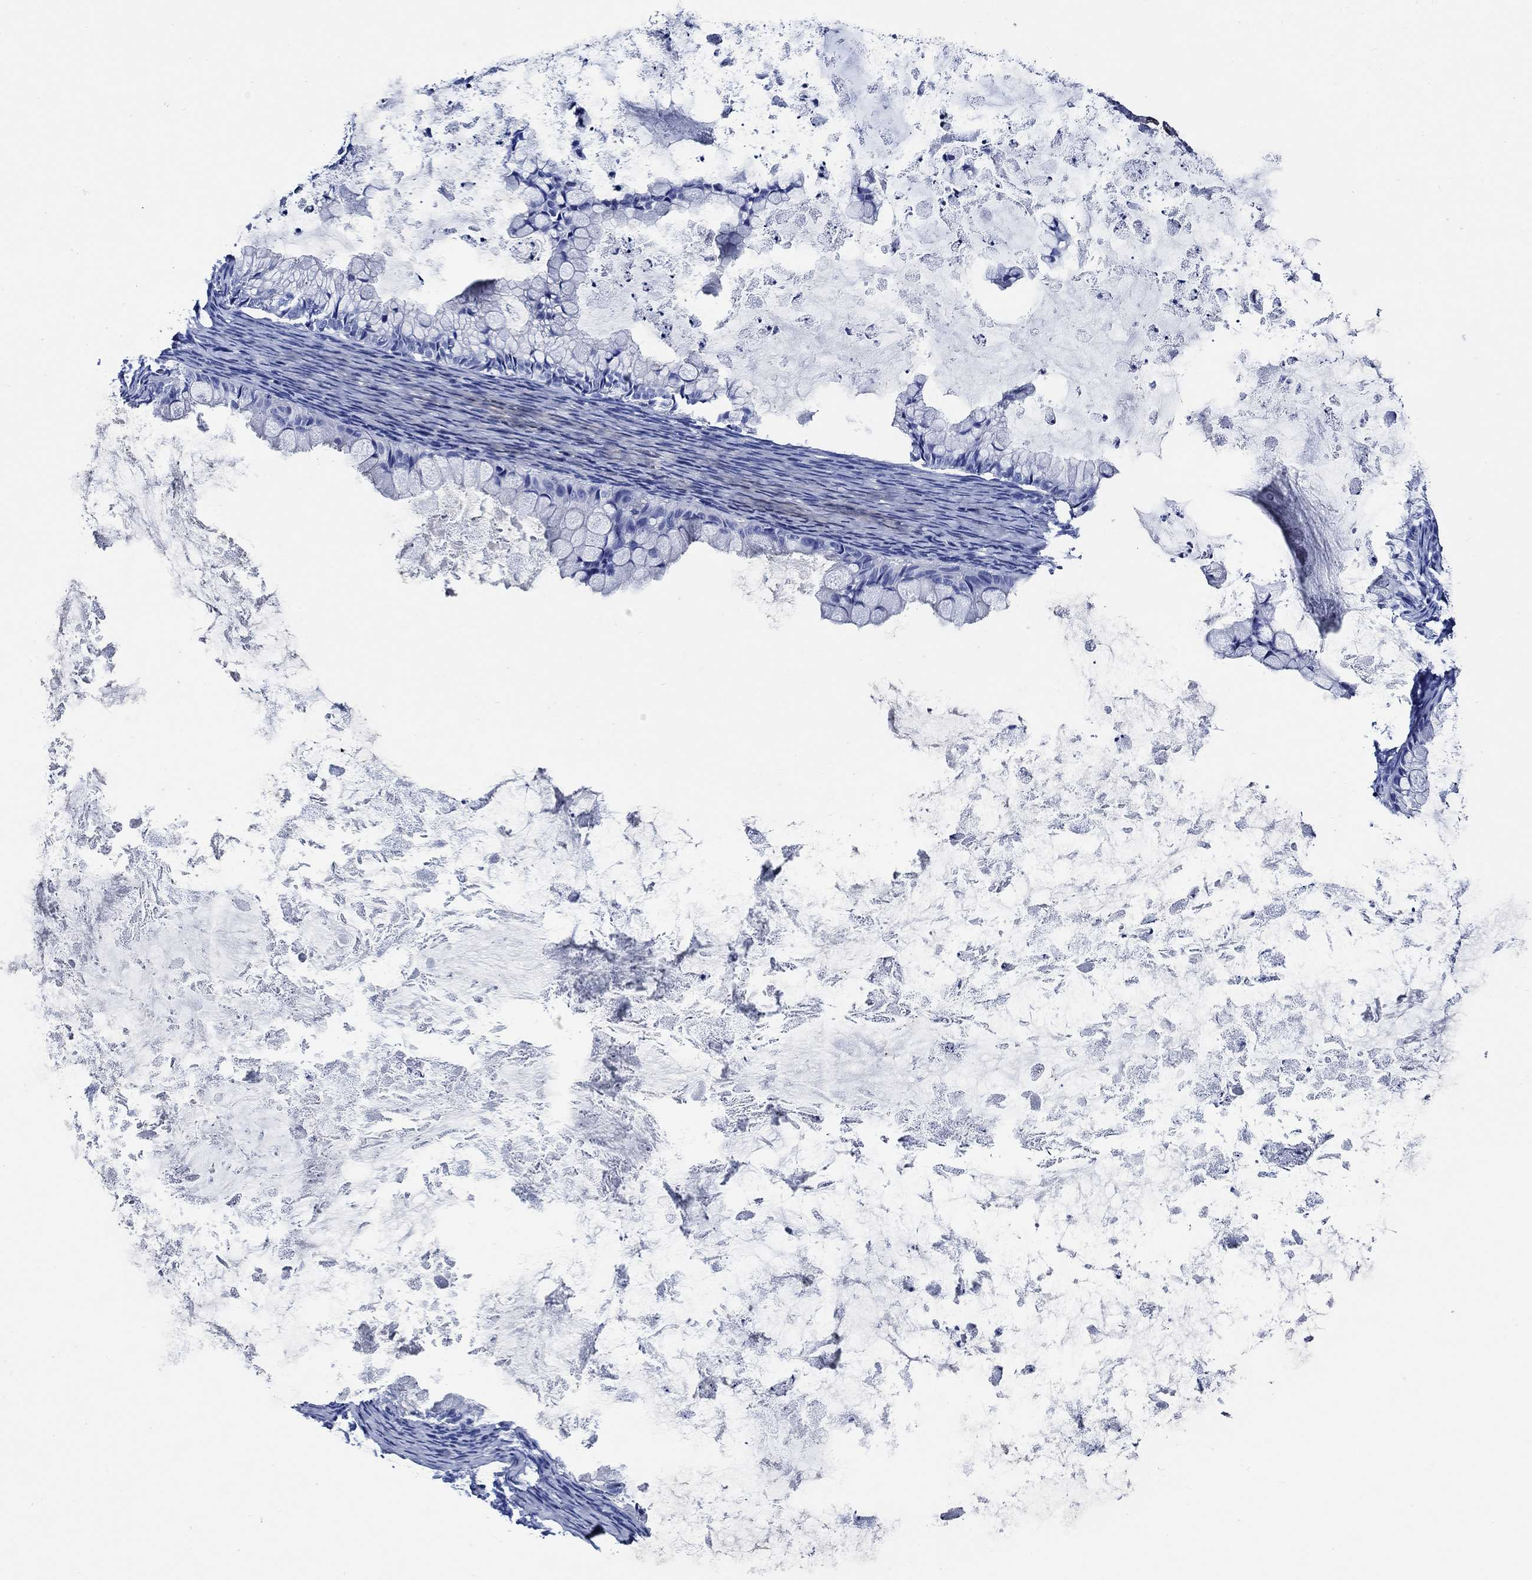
{"staining": {"intensity": "negative", "quantity": "none", "location": "none"}, "tissue": "ovarian cancer", "cell_type": "Tumor cells", "image_type": "cancer", "snomed": [{"axis": "morphology", "description": "Cystadenocarcinoma, mucinous, NOS"}, {"axis": "topography", "description": "Ovary"}], "caption": "Tumor cells show no significant staining in ovarian mucinous cystadenocarcinoma. (DAB IHC with hematoxylin counter stain).", "gene": "WDR62", "patient": {"sex": "female", "age": 35}}